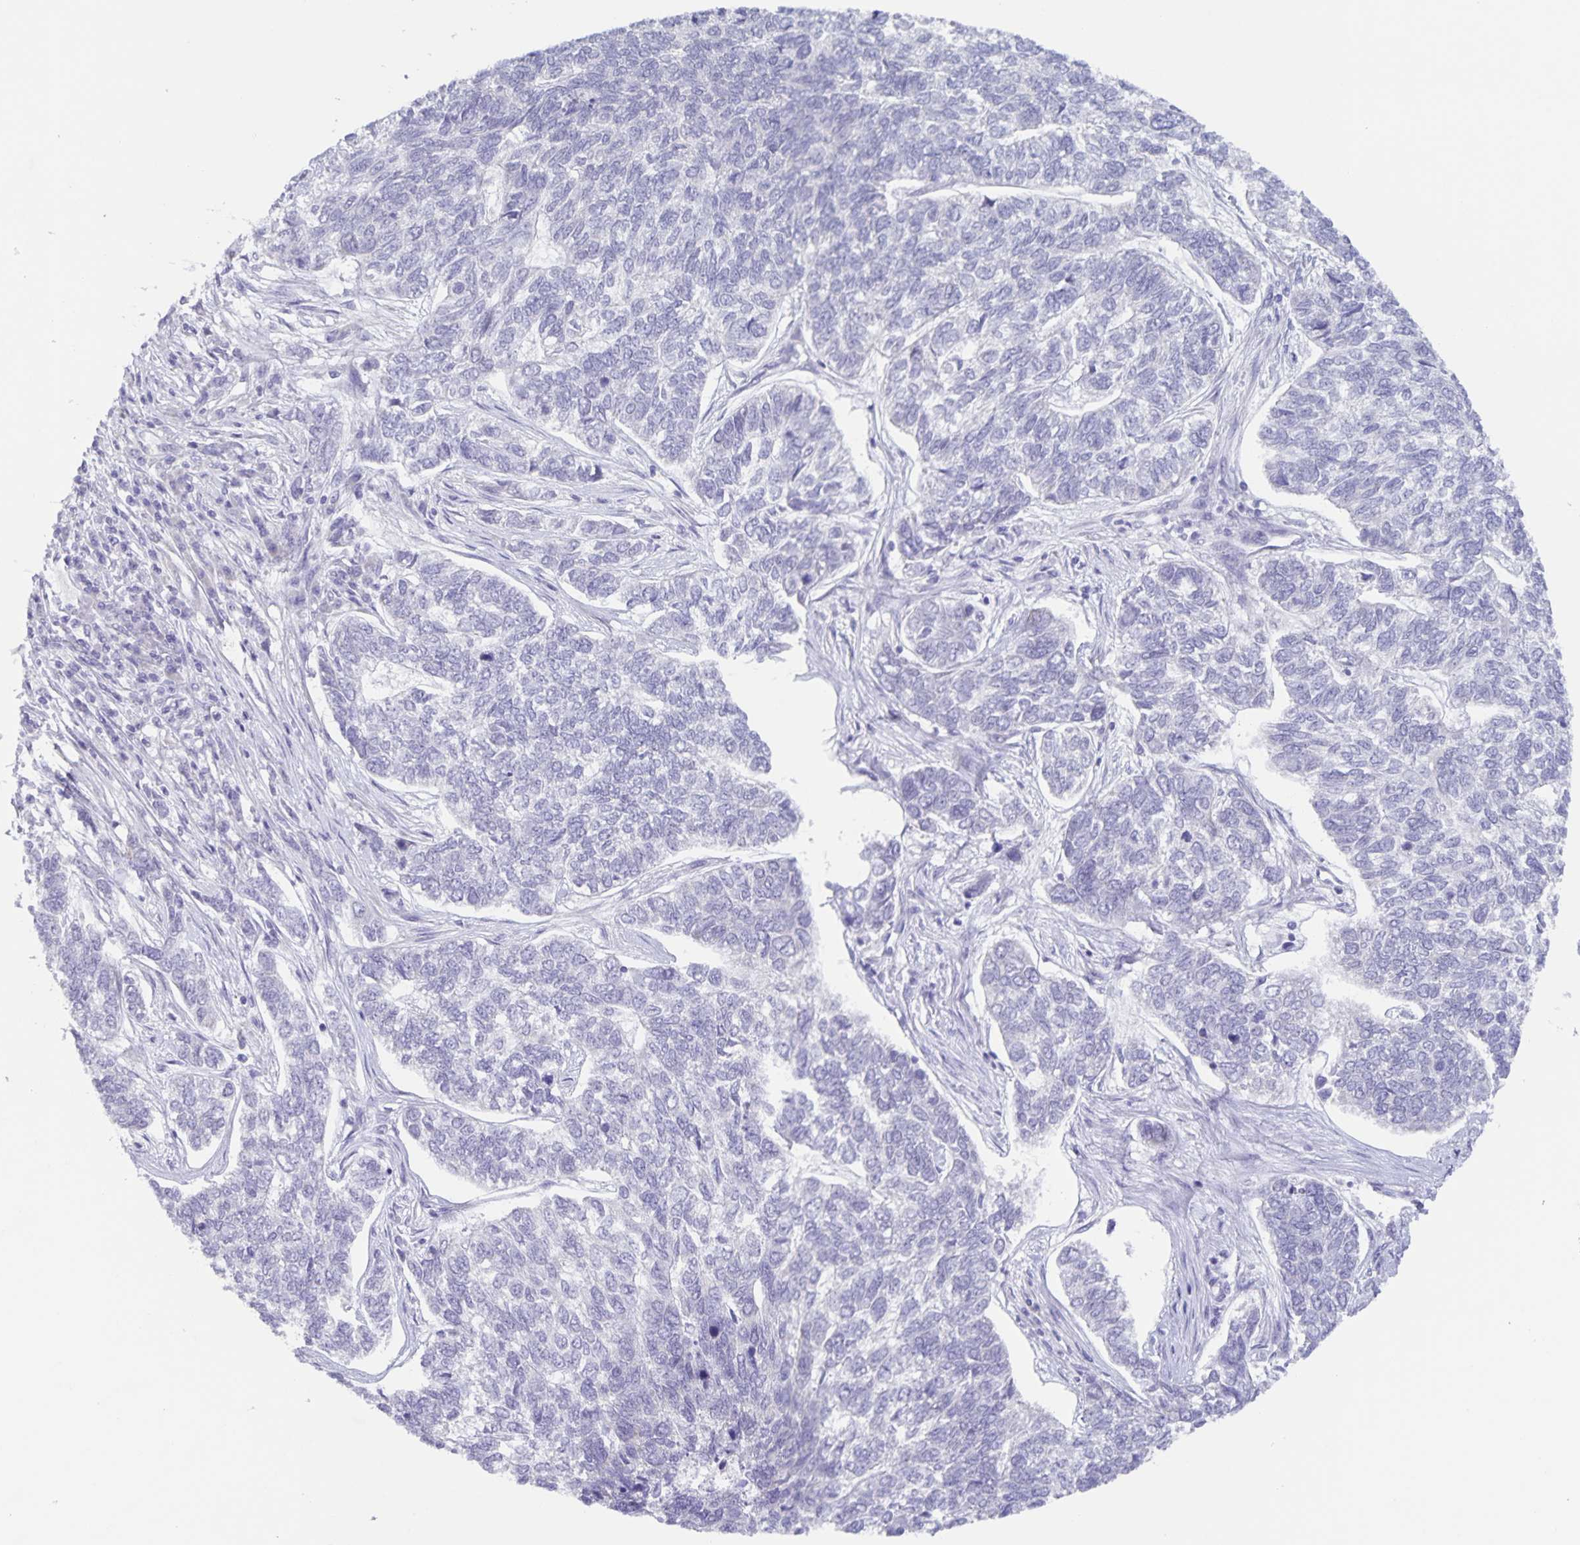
{"staining": {"intensity": "negative", "quantity": "none", "location": "none"}, "tissue": "skin cancer", "cell_type": "Tumor cells", "image_type": "cancer", "snomed": [{"axis": "morphology", "description": "Basal cell carcinoma"}, {"axis": "topography", "description": "Skin"}], "caption": "DAB (3,3'-diaminobenzidine) immunohistochemical staining of skin basal cell carcinoma demonstrates no significant staining in tumor cells.", "gene": "AQP4", "patient": {"sex": "female", "age": 65}}